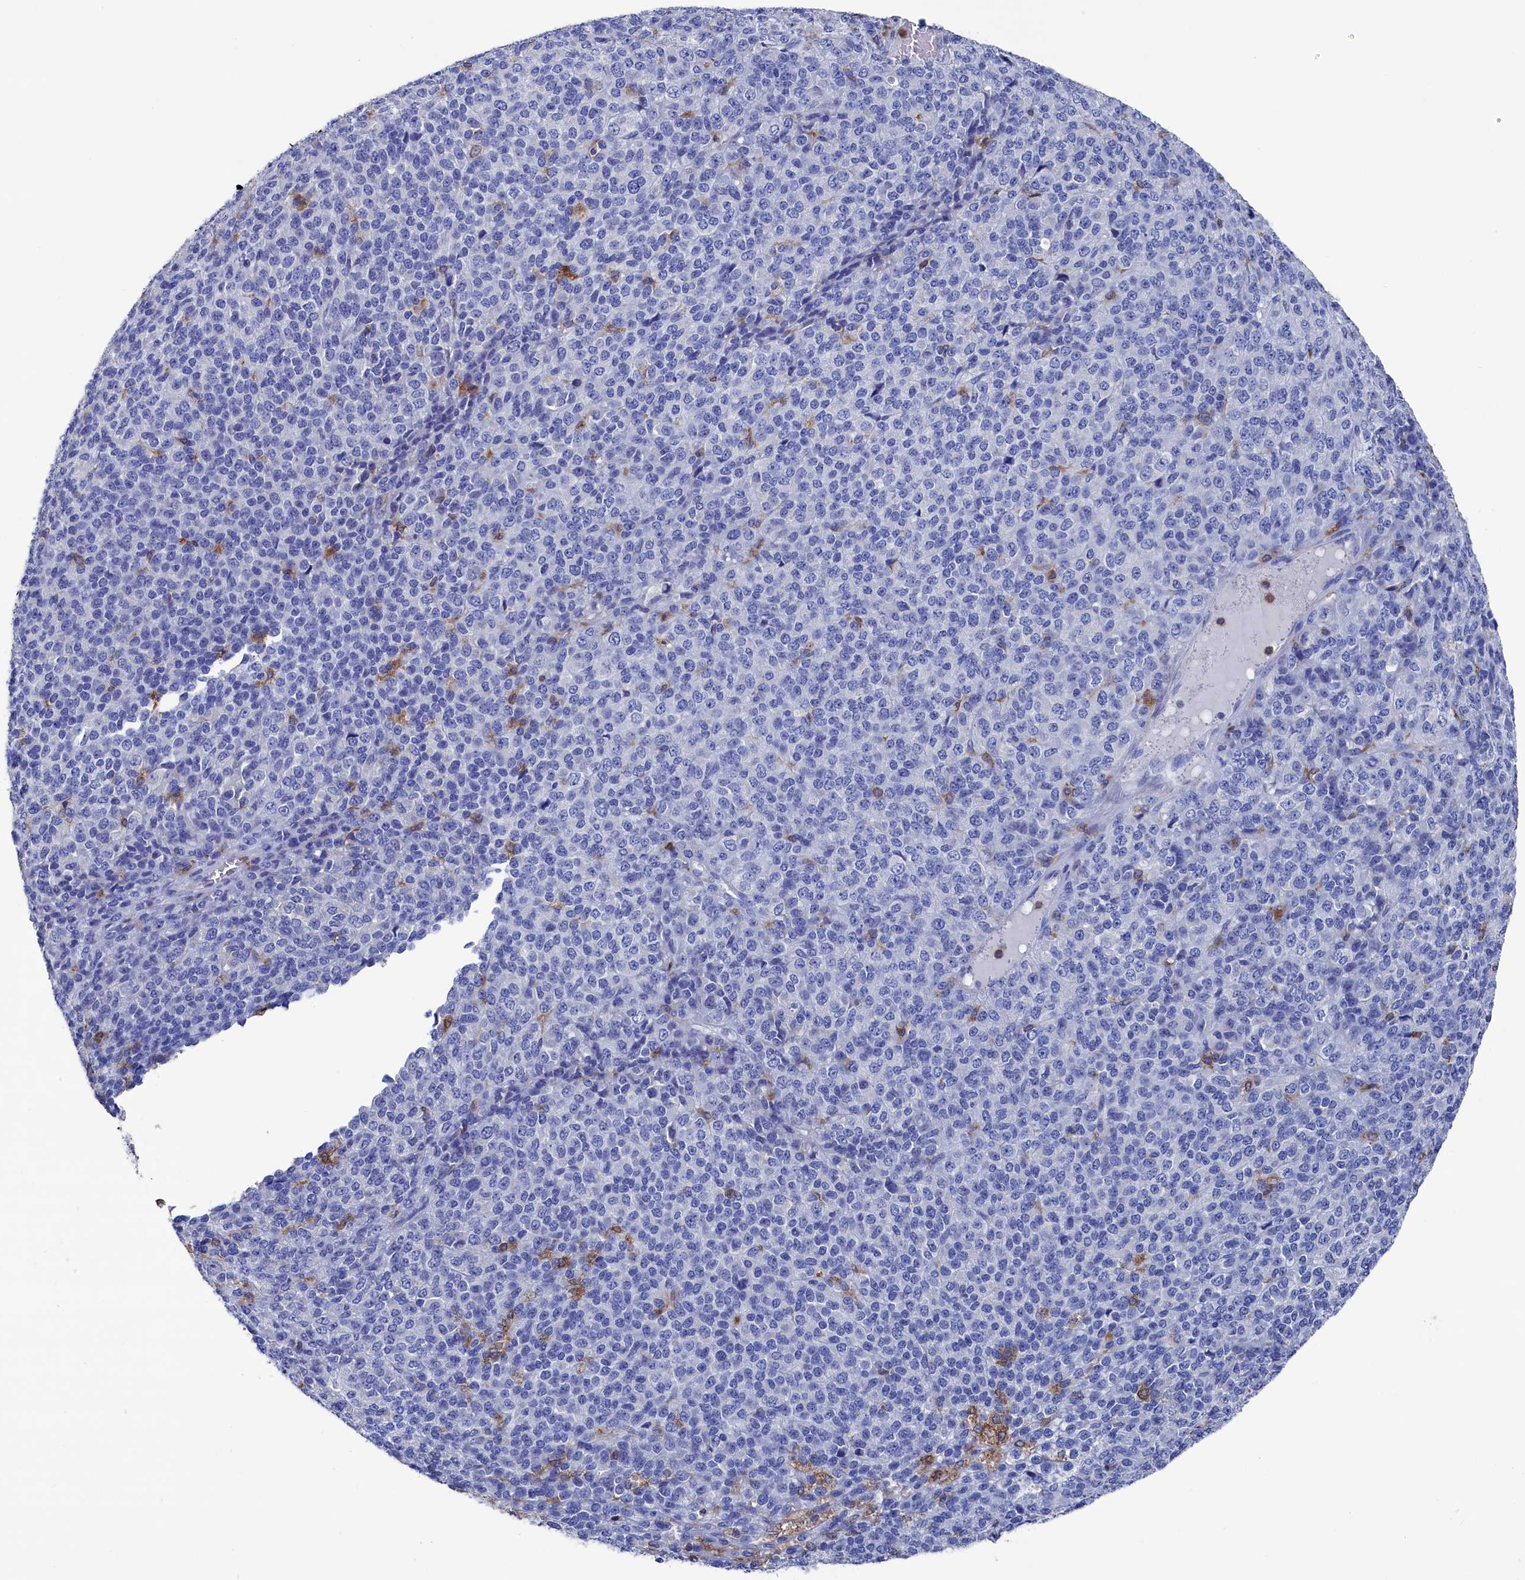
{"staining": {"intensity": "negative", "quantity": "none", "location": "none"}, "tissue": "melanoma", "cell_type": "Tumor cells", "image_type": "cancer", "snomed": [{"axis": "morphology", "description": "Malignant melanoma, Metastatic site"}, {"axis": "topography", "description": "Brain"}], "caption": "IHC image of neoplastic tissue: melanoma stained with DAB (3,3'-diaminobenzidine) shows no significant protein staining in tumor cells.", "gene": "TYROBP", "patient": {"sex": "female", "age": 56}}